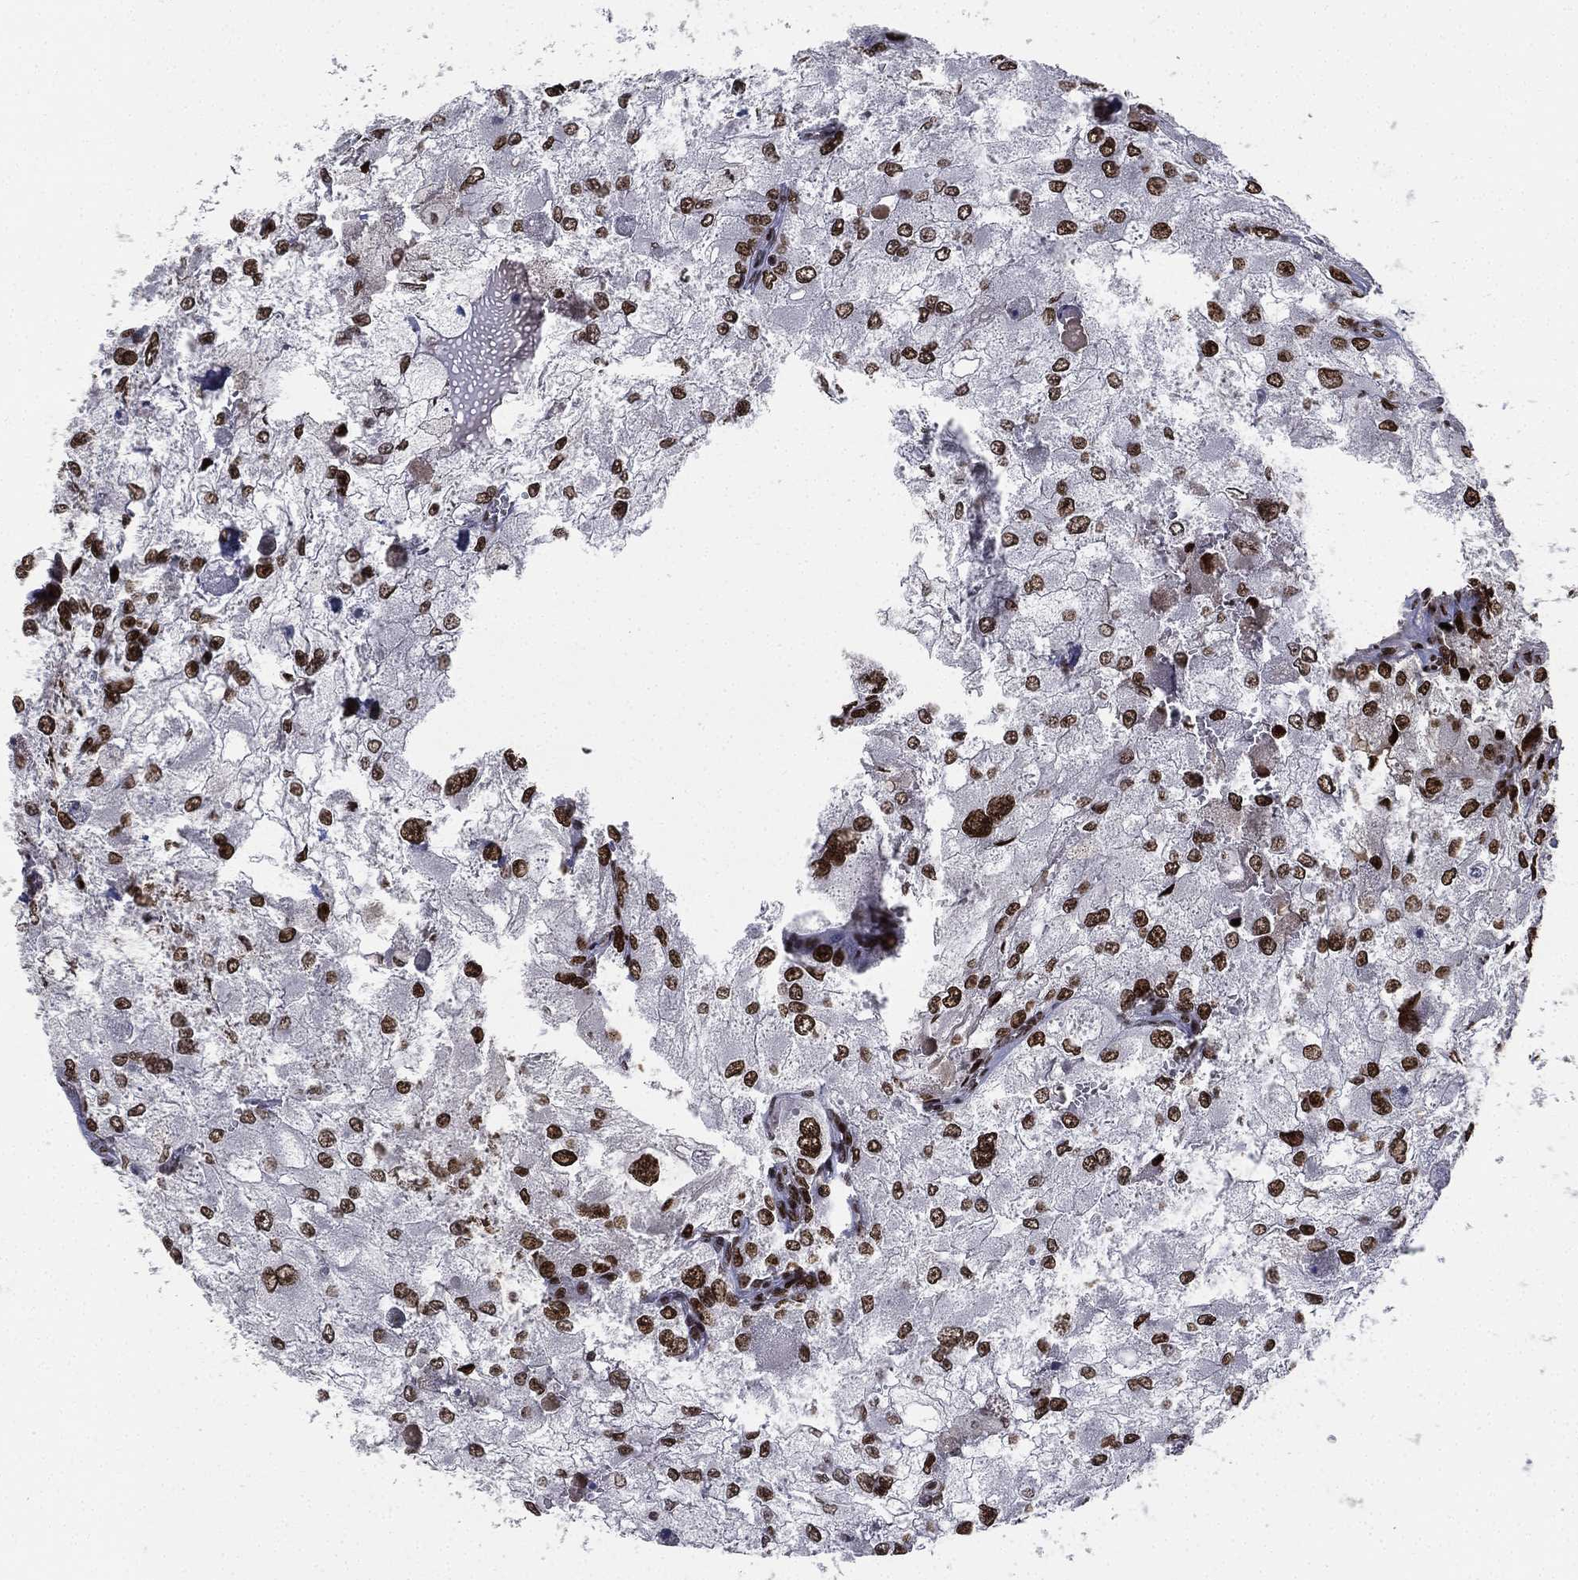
{"staining": {"intensity": "strong", "quantity": ">75%", "location": "nuclear"}, "tissue": "renal cancer", "cell_type": "Tumor cells", "image_type": "cancer", "snomed": [{"axis": "morphology", "description": "Adenocarcinoma, NOS"}, {"axis": "topography", "description": "Kidney"}], "caption": "Strong nuclear positivity is seen in approximately >75% of tumor cells in renal adenocarcinoma.", "gene": "RTF1", "patient": {"sex": "female", "age": 70}}